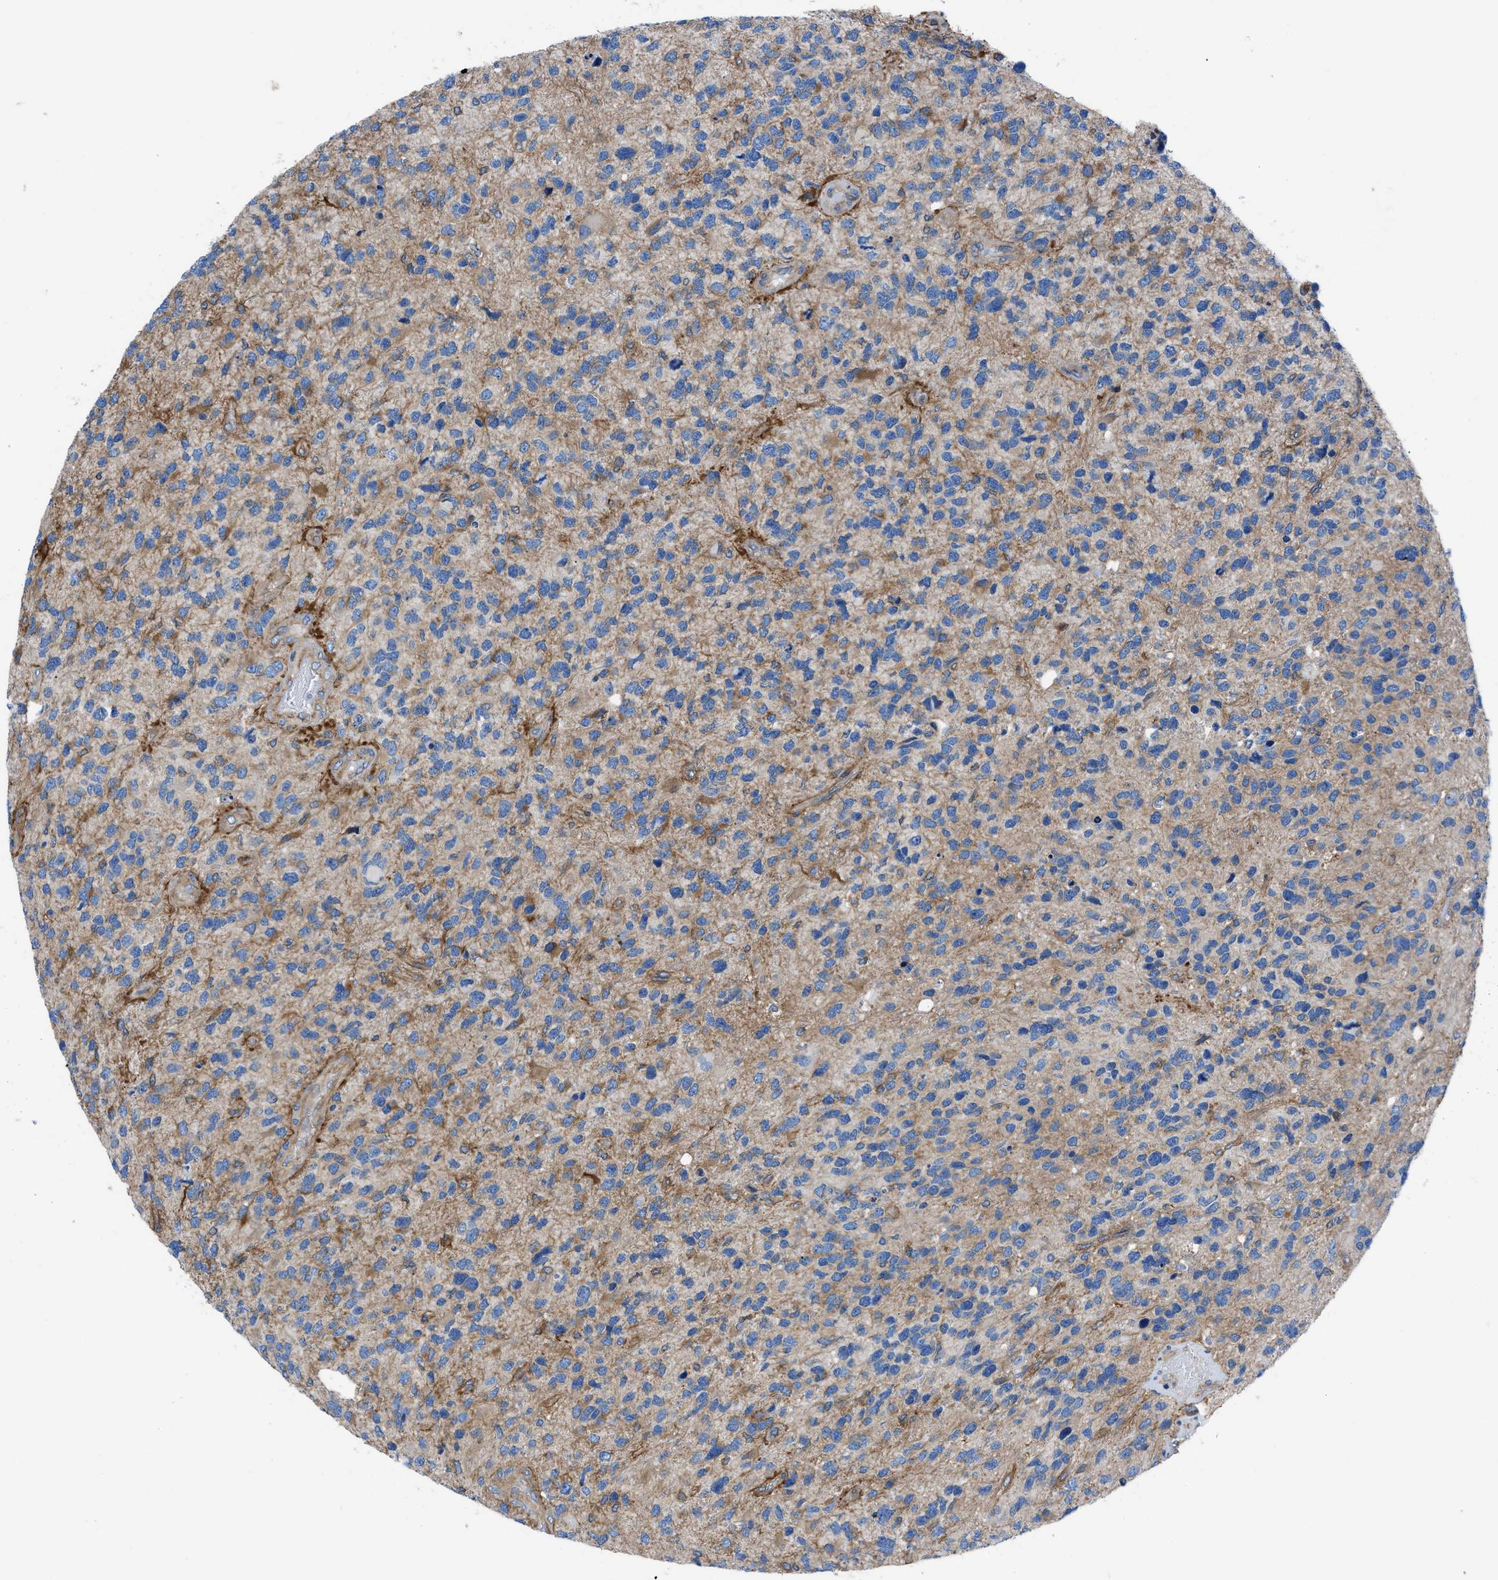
{"staining": {"intensity": "moderate", "quantity": "25%-75%", "location": "cytoplasmic/membranous"}, "tissue": "glioma", "cell_type": "Tumor cells", "image_type": "cancer", "snomed": [{"axis": "morphology", "description": "Glioma, malignant, High grade"}, {"axis": "topography", "description": "Brain"}], "caption": "Brown immunohistochemical staining in glioma demonstrates moderate cytoplasmic/membranous expression in about 25%-75% of tumor cells. Nuclei are stained in blue.", "gene": "DMAC1", "patient": {"sex": "female", "age": 58}}